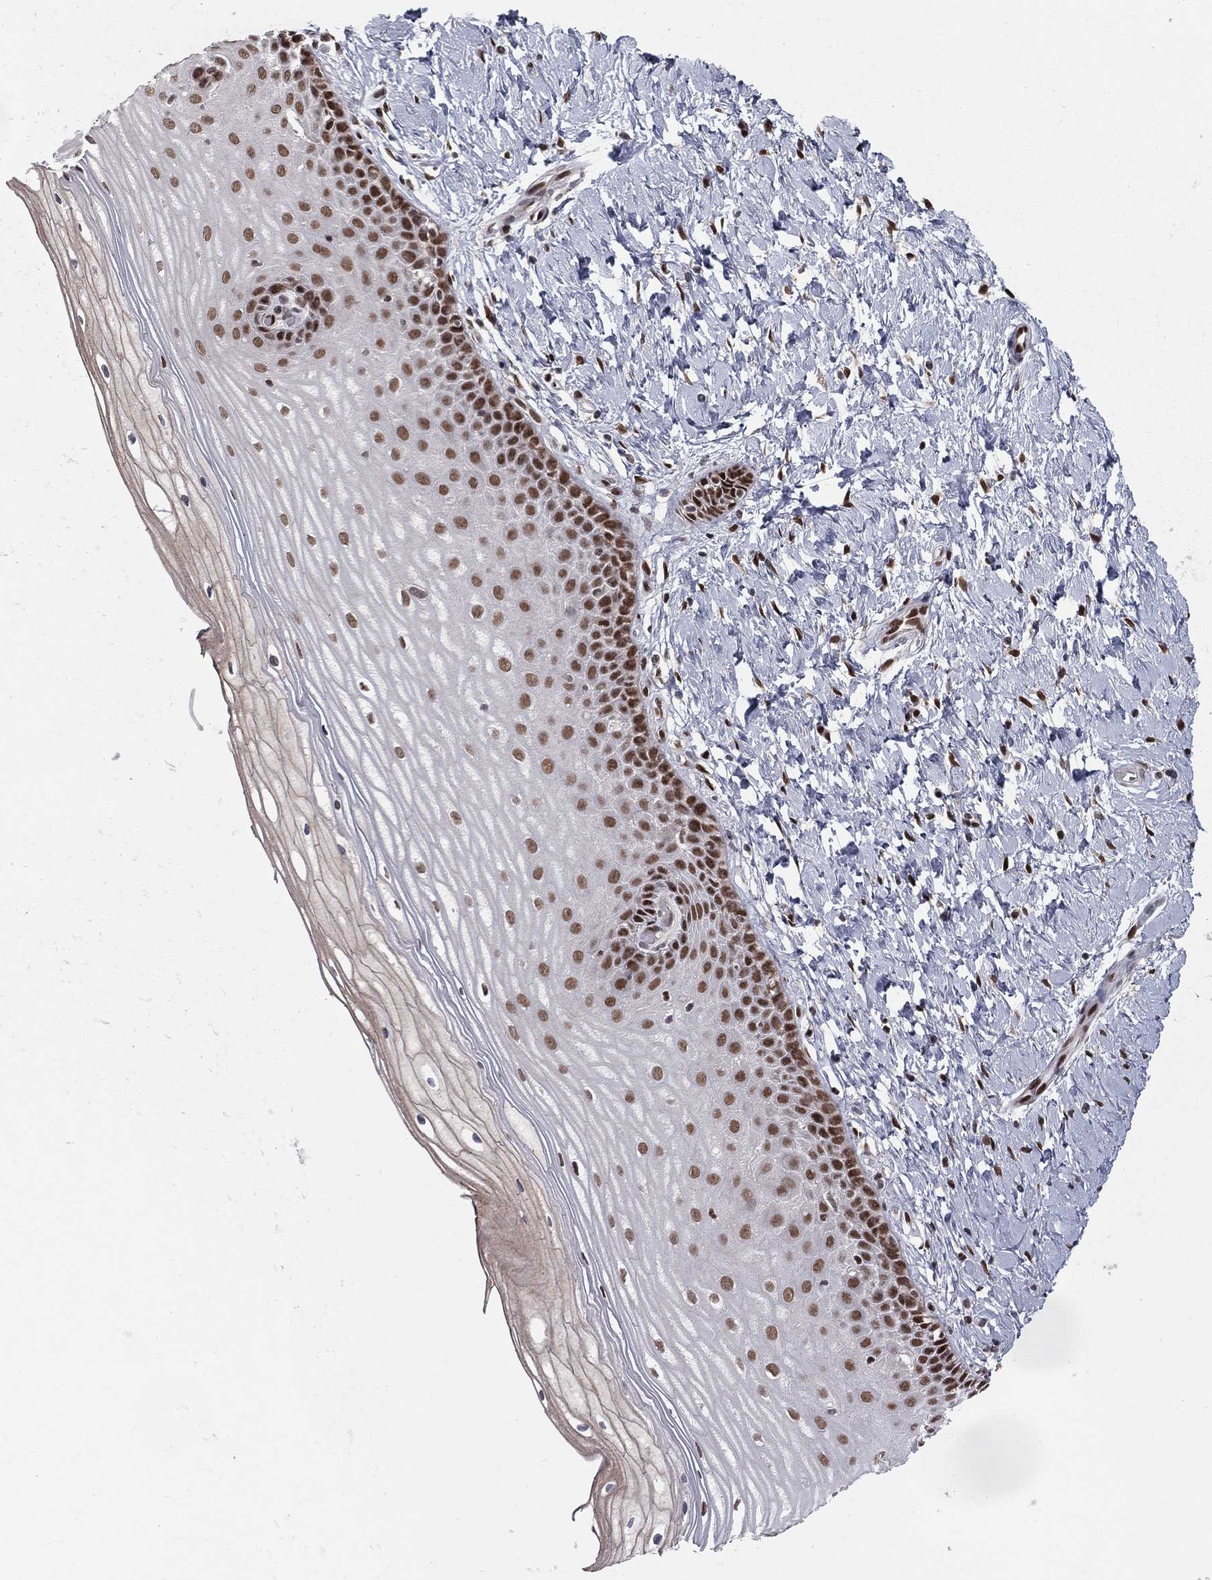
{"staining": {"intensity": "strong", "quantity": ">75%", "location": "nuclear"}, "tissue": "cervix", "cell_type": "Glandular cells", "image_type": "normal", "snomed": [{"axis": "morphology", "description": "Normal tissue, NOS"}, {"axis": "topography", "description": "Cervix"}], "caption": "Cervix stained for a protein (brown) shows strong nuclear positive expression in approximately >75% of glandular cells.", "gene": "NFYB", "patient": {"sex": "female", "age": 37}}